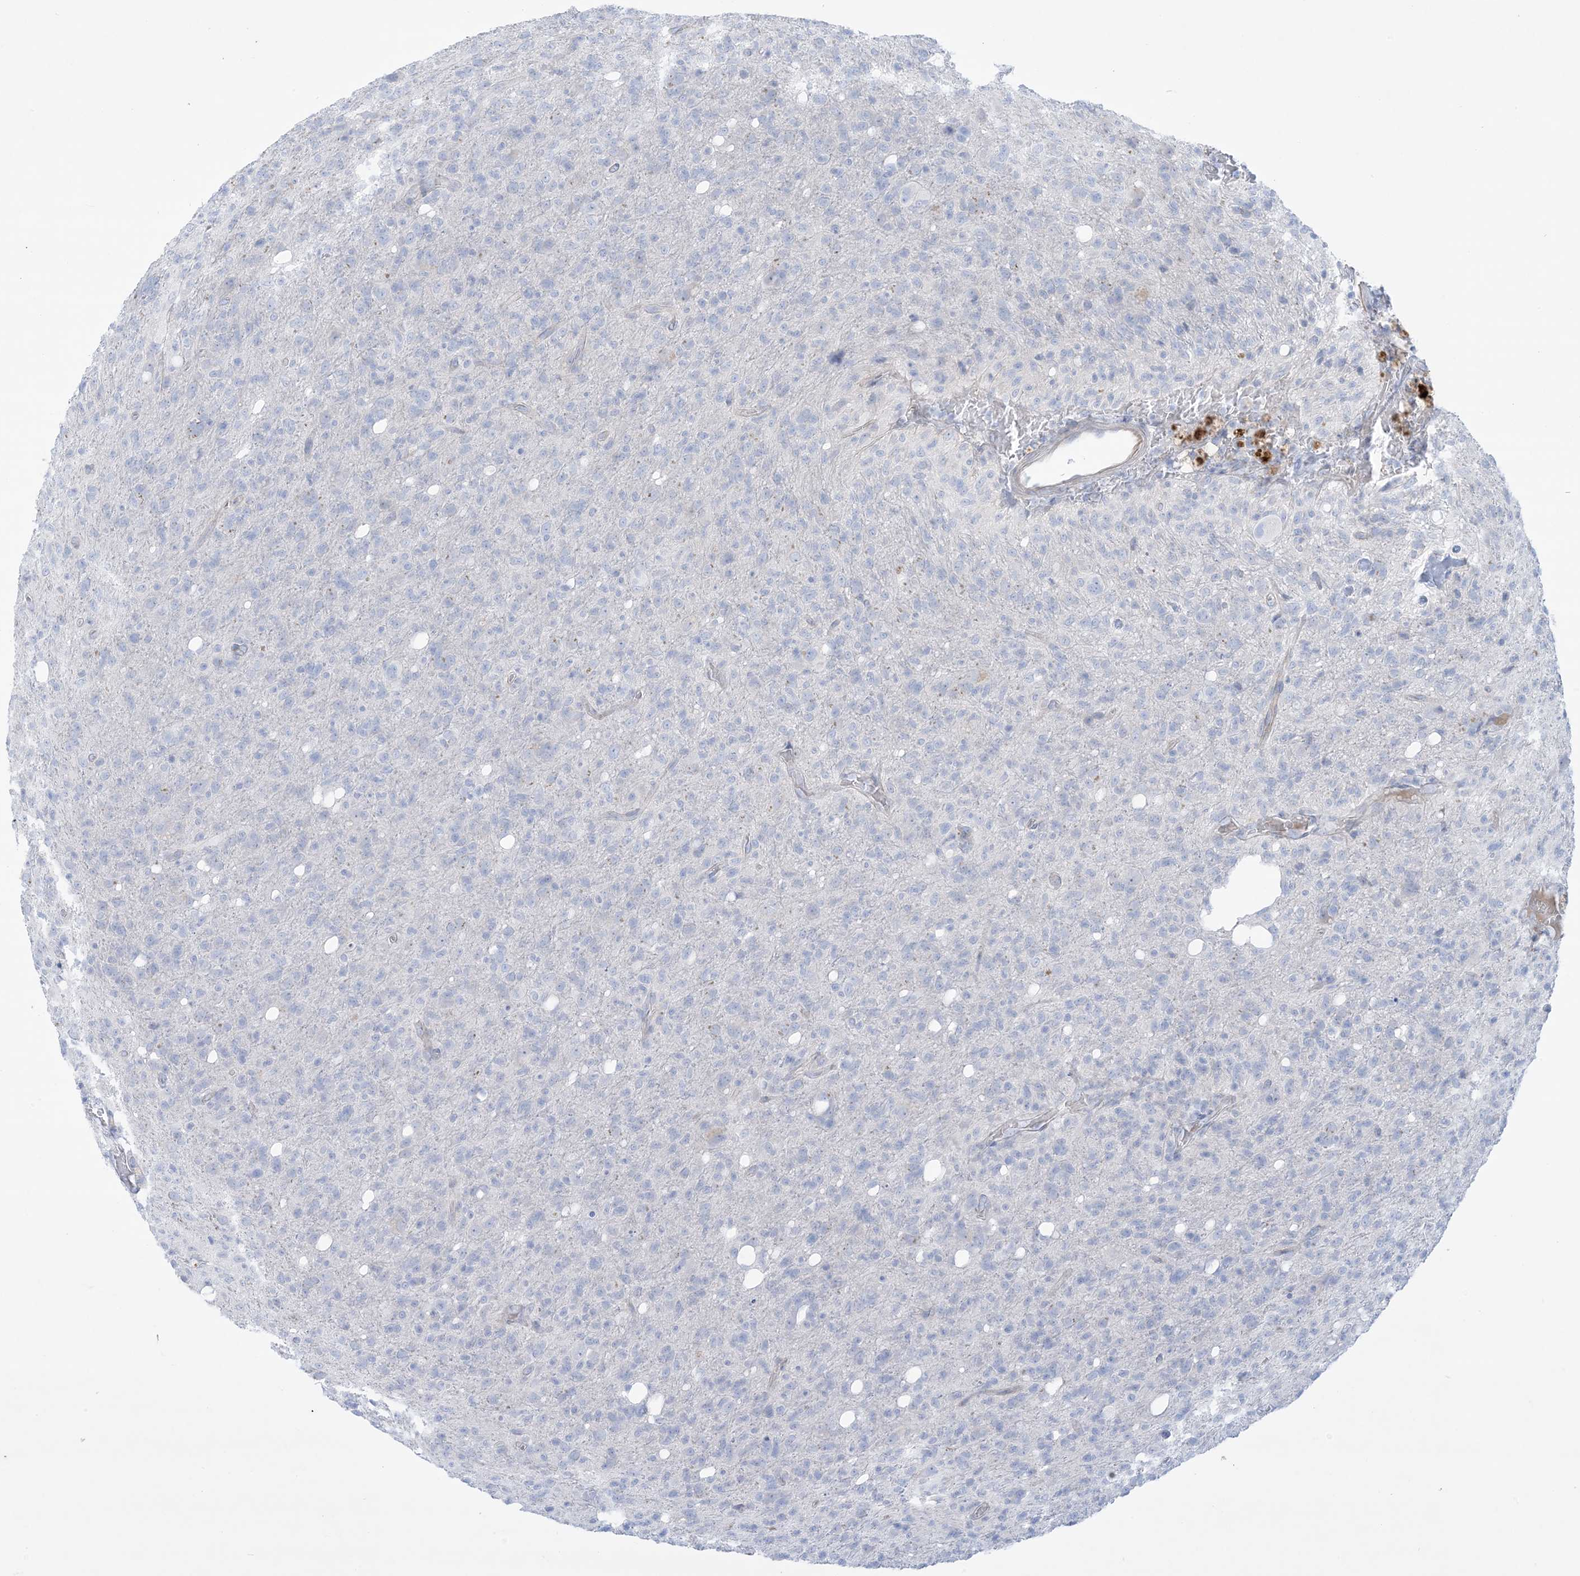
{"staining": {"intensity": "negative", "quantity": "none", "location": "none"}, "tissue": "glioma", "cell_type": "Tumor cells", "image_type": "cancer", "snomed": [{"axis": "morphology", "description": "Glioma, malignant, High grade"}, {"axis": "topography", "description": "Brain"}], "caption": "Immunohistochemical staining of glioma shows no significant positivity in tumor cells.", "gene": "ATP11C", "patient": {"sex": "female", "age": 57}}